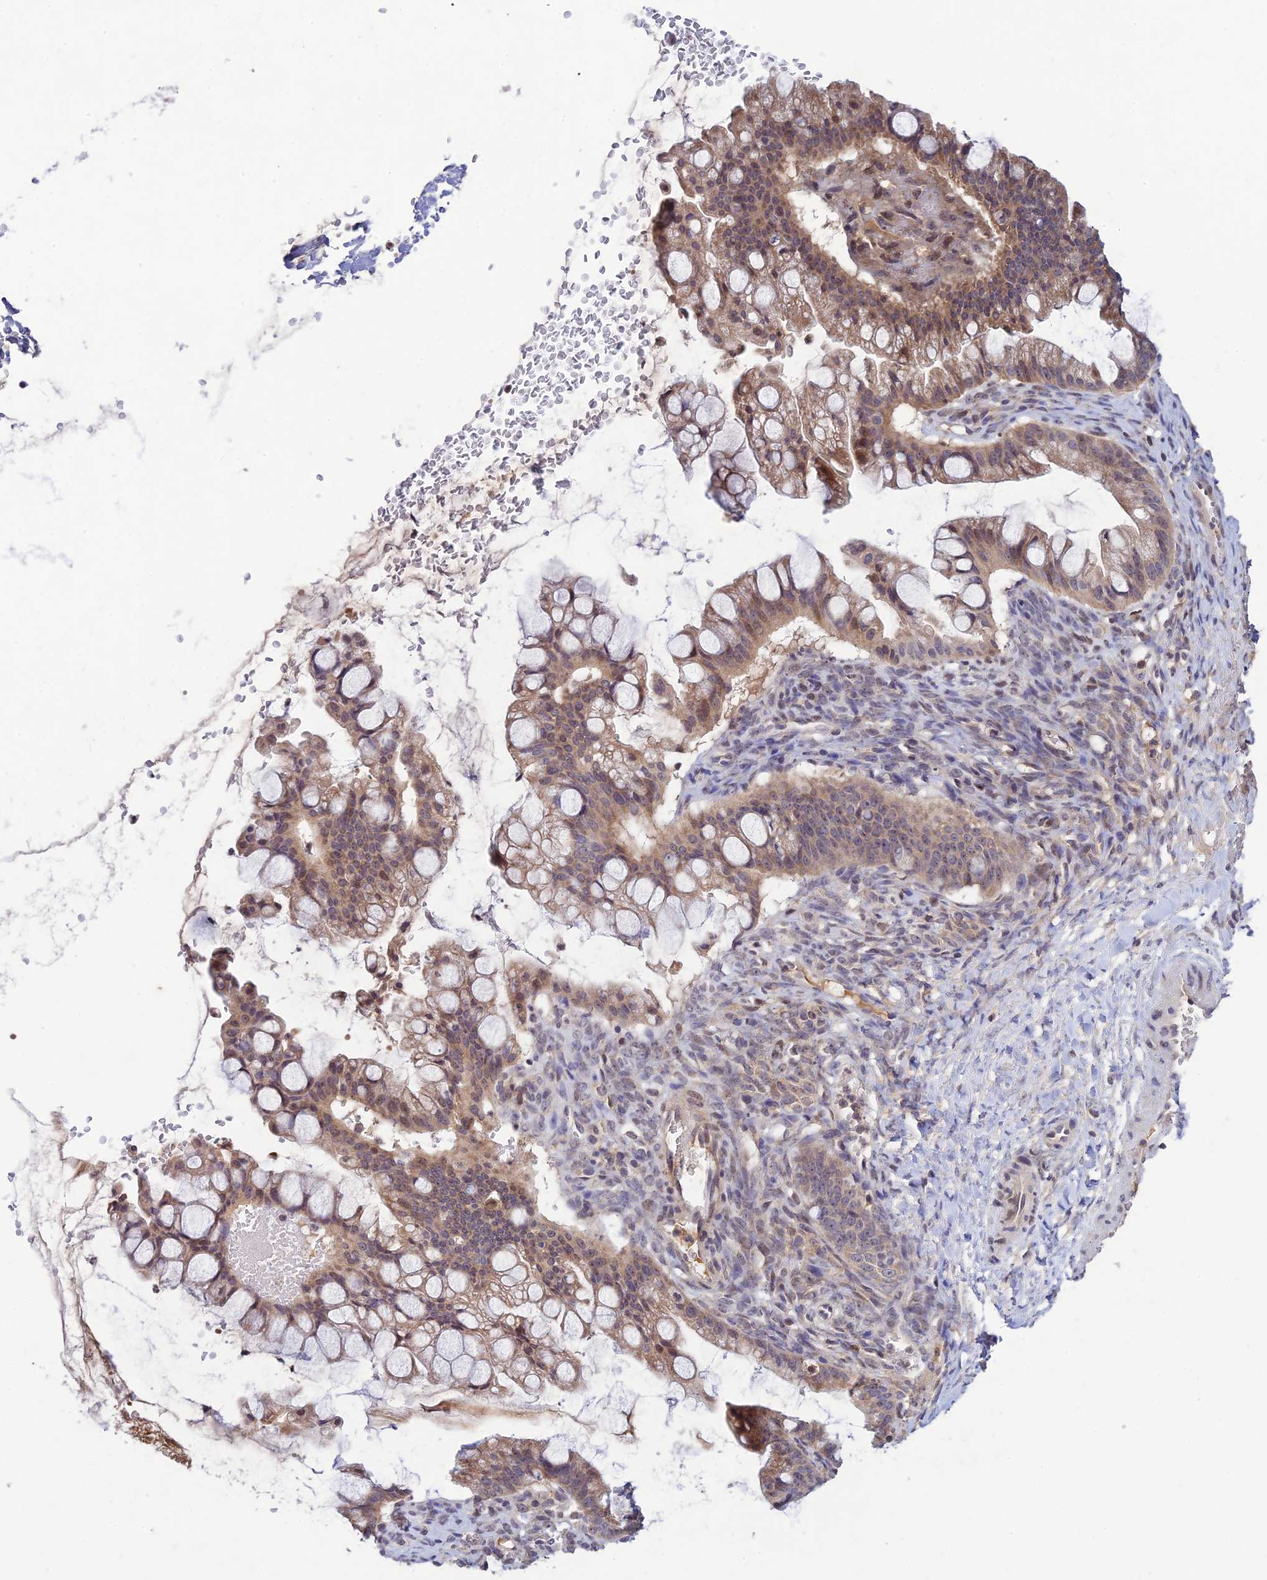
{"staining": {"intensity": "weak", "quantity": ">75%", "location": "cytoplasmic/membranous"}, "tissue": "ovarian cancer", "cell_type": "Tumor cells", "image_type": "cancer", "snomed": [{"axis": "morphology", "description": "Cystadenocarcinoma, mucinous, NOS"}, {"axis": "topography", "description": "Ovary"}], "caption": "Human ovarian mucinous cystadenocarcinoma stained with a brown dye shows weak cytoplasmic/membranous positive staining in approximately >75% of tumor cells.", "gene": "CHST5", "patient": {"sex": "female", "age": 73}}